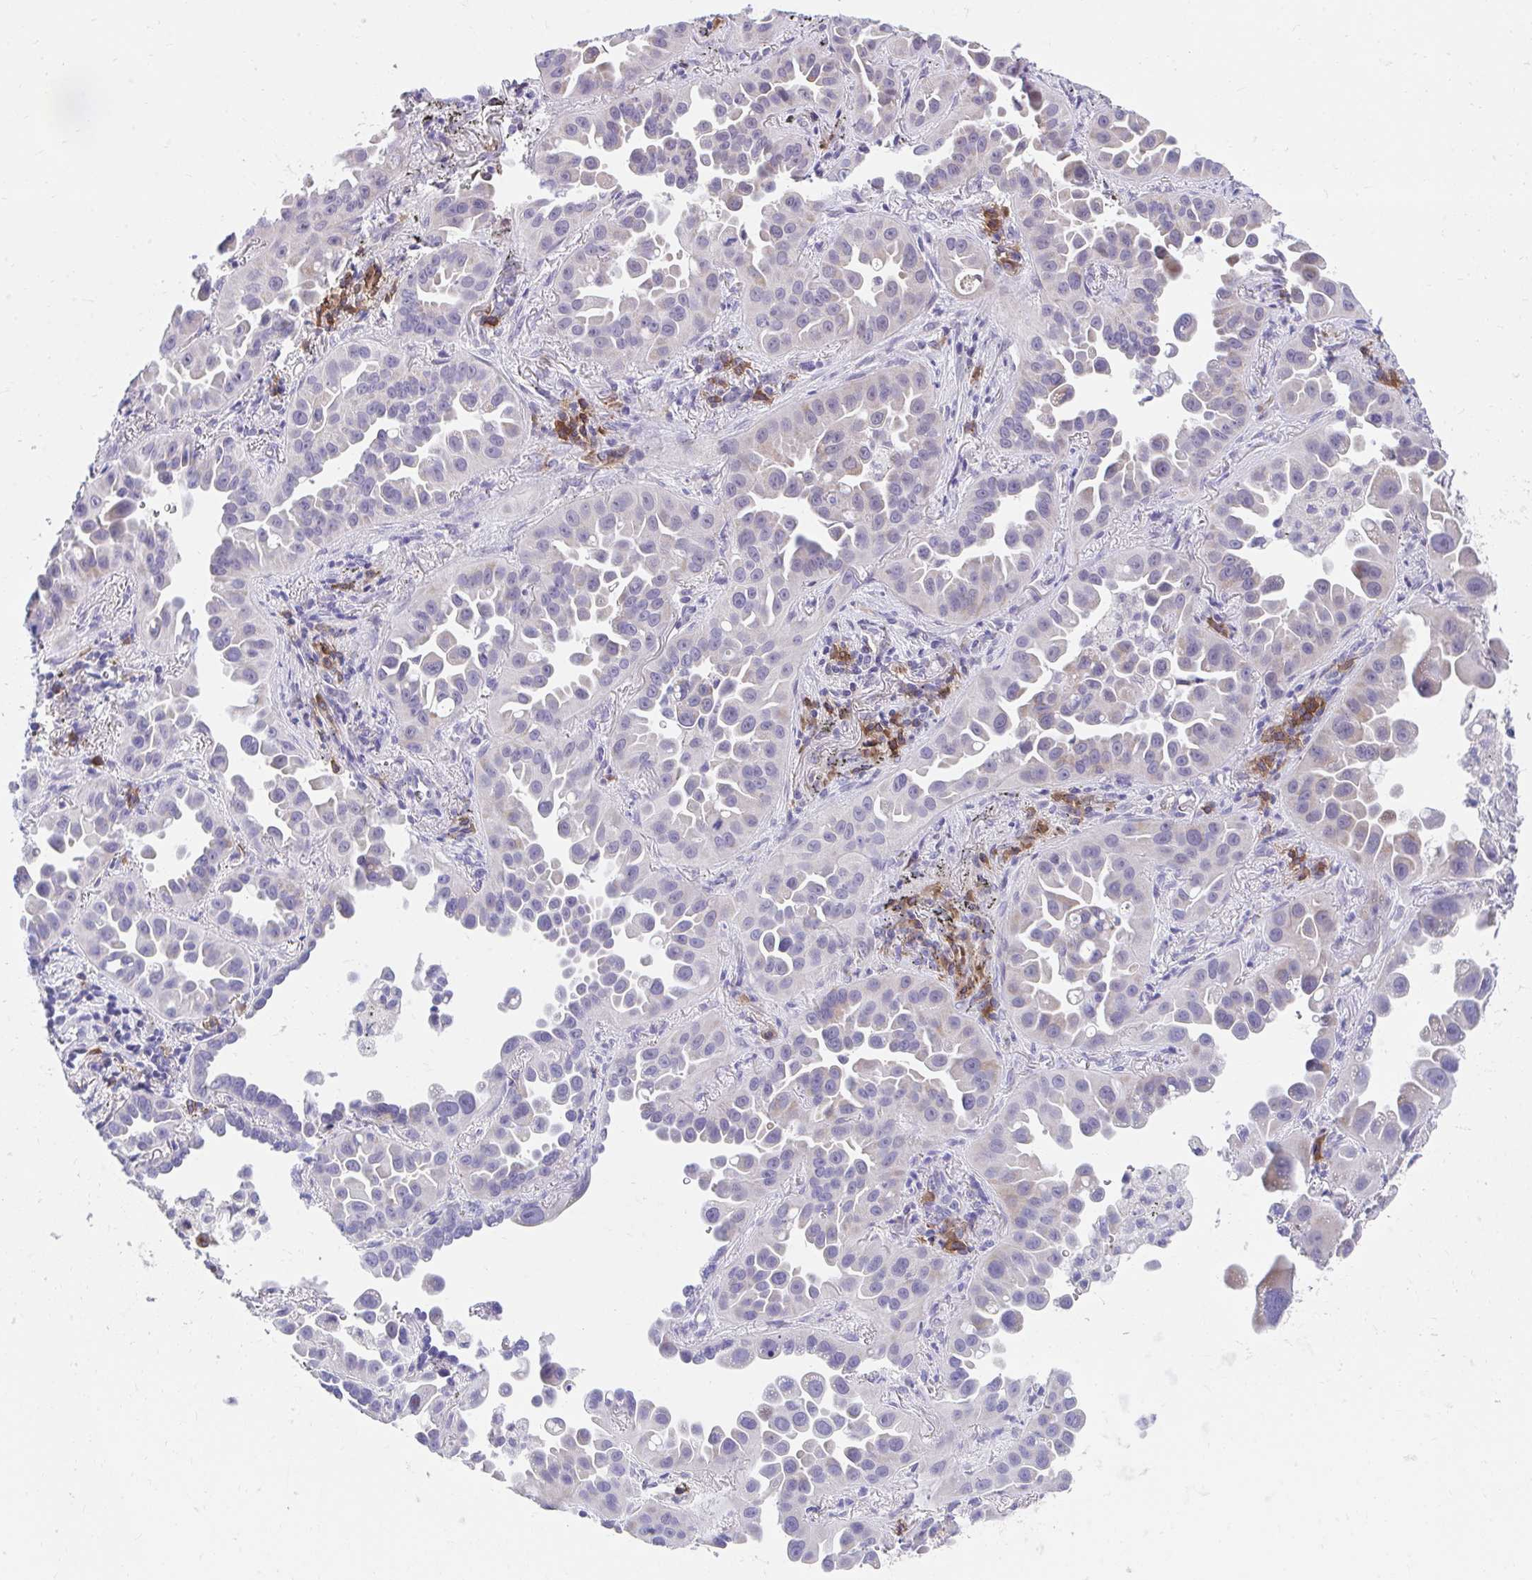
{"staining": {"intensity": "negative", "quantity": "none", "location": "none"}, "tissue": "lung cancer", "cell_type": "Tumor cells", "image_type": "cancer", "snomed": [{"axis": "morphology", "description": "Adenocarcinoma, NOS"}, {"axis": "topography", "description": "Lung"}], "caption": "High power microscopy micrograph of an IHC histopathology image of adenocarcinoma (lung), revealing no significant expression in tumor cells. (DAB (3,3'-diaminobenzidine) immunohistochemistry (IHC) with hematoxylin counter stain).", "gene": "SLAMF7", "patient": {"sex": "male", "age": 68}}